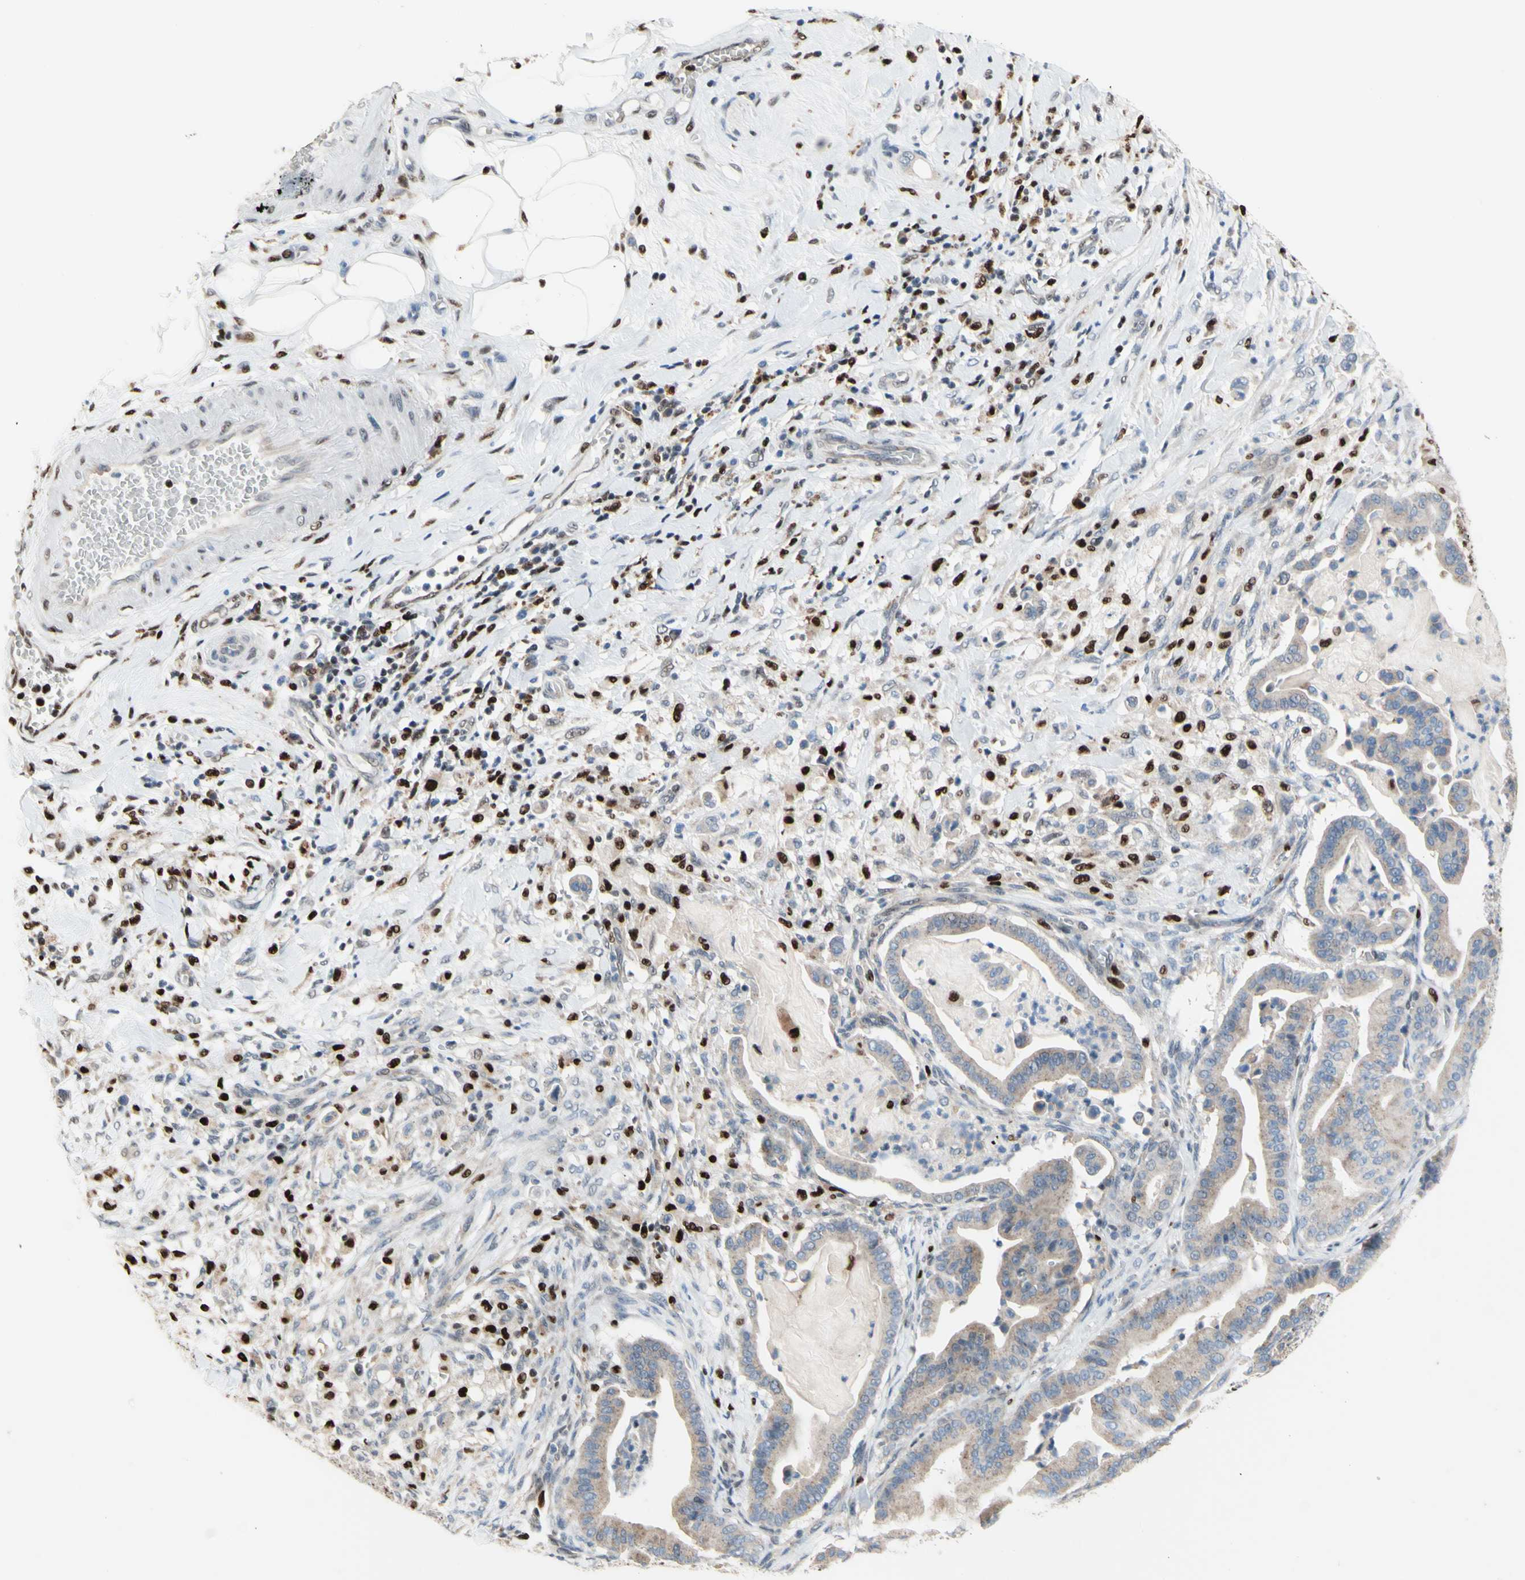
{"staining": {"intensity": "weak", "quantity": ">75%", "location": "cytoplasmic/membranous"}, "tissue": "pancreatic cancer", "cell_type": "Tumor cells", "image_type": "cancer", "snomed": [{"axis": "morphology", "description": "Adenocarcinoma, NOS"}, {"axis": "topography", "description": "Pancreas"}], "caption": "Immunohistochemistry micrograph of pancreatic cancer stained for a protein (brown), which exhibits low levels of weak cytoplasmic/membranous positivity in approximately >75% of tumor cells.", "gene": "EED", "patient": {"sex": "male", "age": 63}}